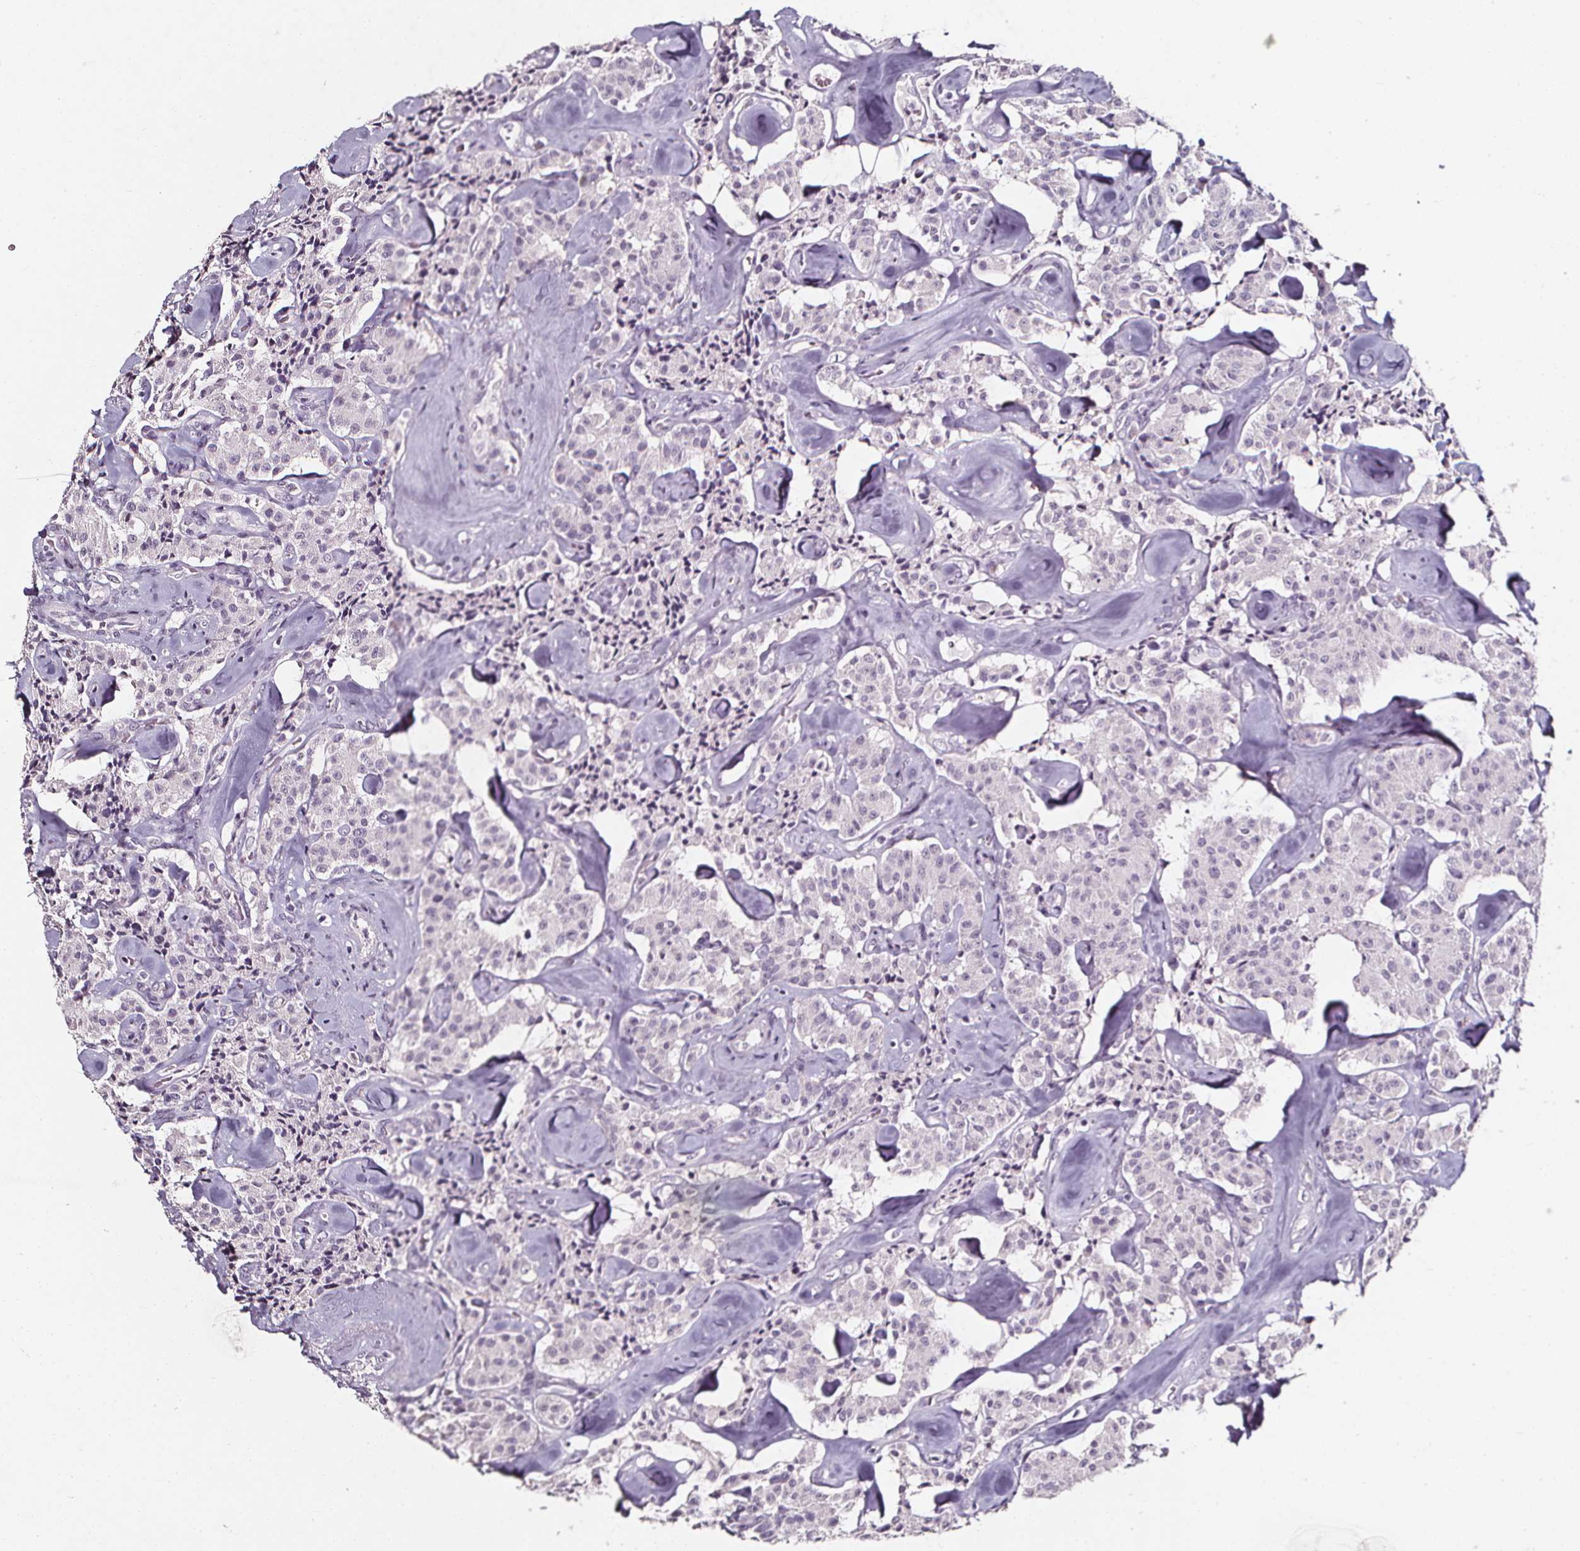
{"staining": {"intensity": "negative", "quantity": "none", "location": "none"}, "tissue": "carcinoid", "cell_type": "Tumor cells", "image_type": "cancer", "snomed": [{"axis": "morphology", "description": "Carcinoid, malignant, NOS"}, {"axis": "topography", "description": "Pancreas"}], "caption": "An image of carcinoid stained for a protein exhibits no brown staining in tumor cells.", "gene": "DEFA5", "patient": {"sex": "male", "age": 41}}